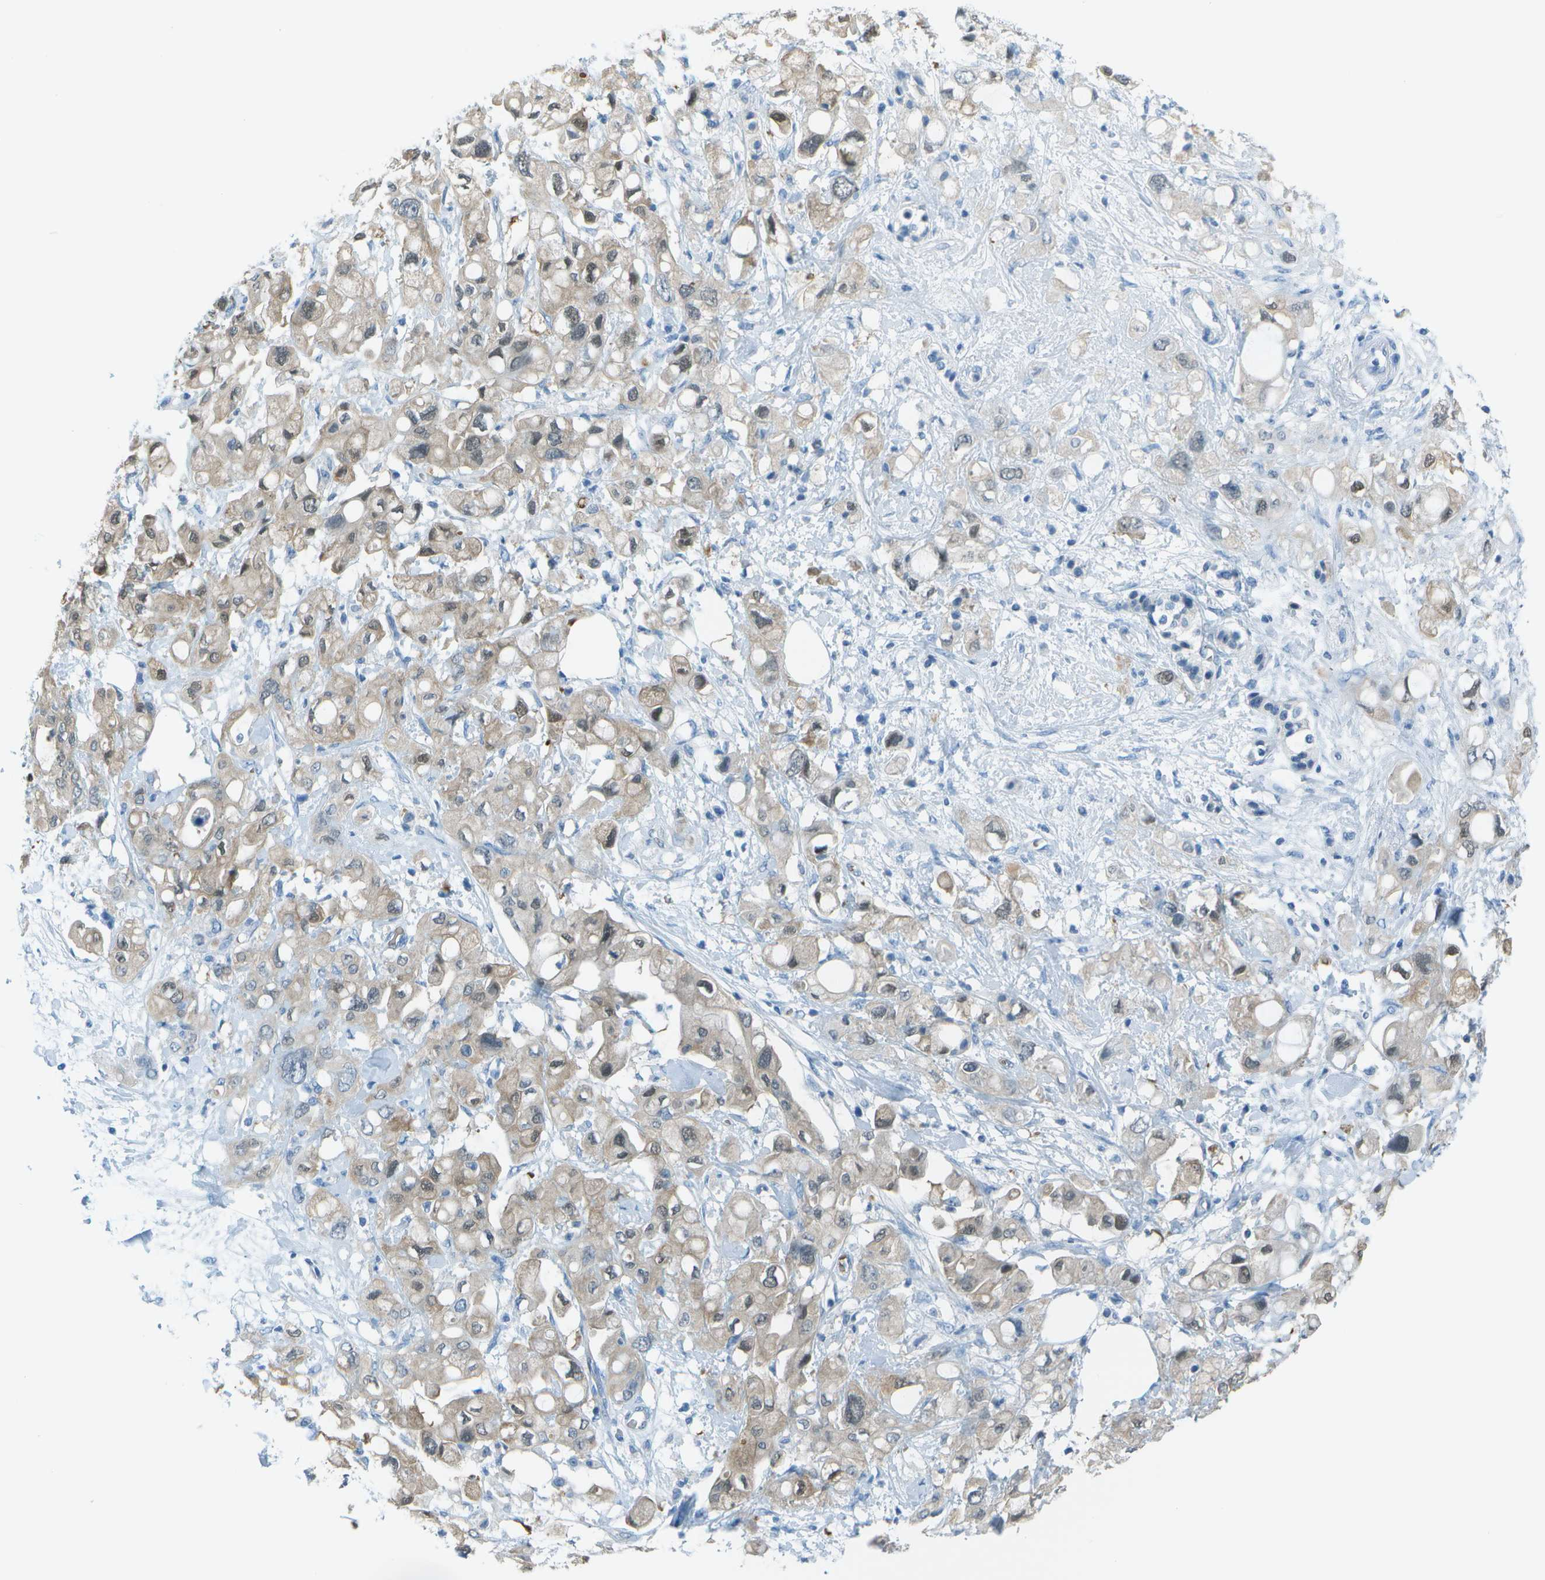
{"staining": {"intensity": "weak", "quantity": "25%-75%", "location": "cytoplasmic/membranous,nuclear"}, "tissue": "pancreatic cancer", "cell_type": "Tumor cells", "image_type": "cancer", "snomed": [{"axis": "morphology", "description": "Adenocarcinoma, NOS"}, {"axis": "topography", "description": "Pancreas"}], "caption": "Adenocarcinoma (pancreatic) was stained to show a protein in brown. There is low levels of weak cytoplasmic/membranous and nuclear staining in about 25%-75% of tumor cells.", "gene": "ASL", "patient": {"sex": "female", "age": 56}}